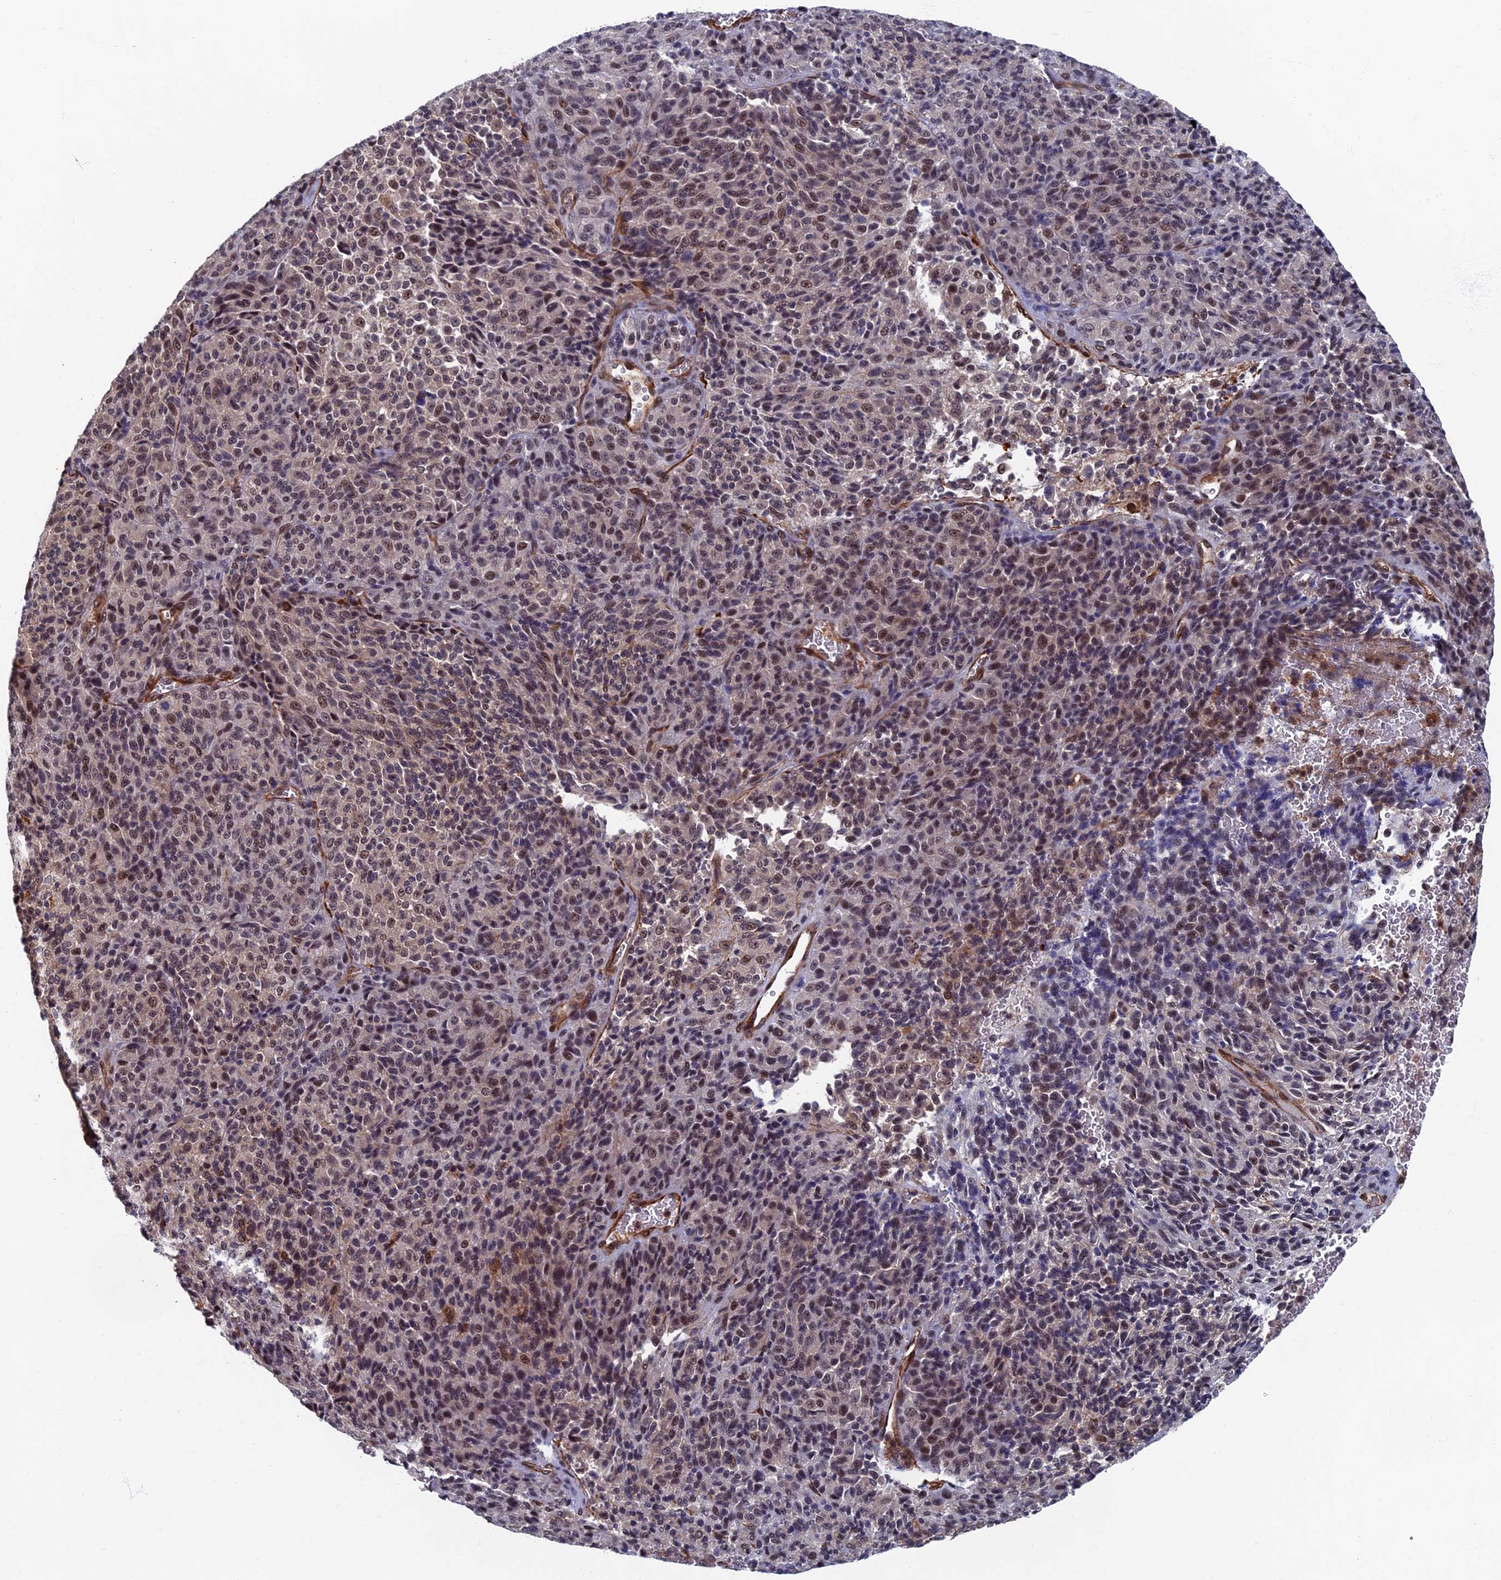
{"staining": {"intensity": "moderate", "quantity": ">75%", "location": "nuclear"}, "tissue": "melanoma", "cell_type": "Tumor cells", "image_type": "cancer", "snomed": [{"axis": "morphology", "description": "Malignant melanoma, Metastatic site"}, {"axis": "topography", "description": "Brain"}], "caption": "This image reveals IHC staining of human malignant melanoma (metastatic site), with medium moderate nuclear positivity in about >75% of tumor cells.", "gene": "CTDP1", "patient": {"sex": "female", "age": 56}}